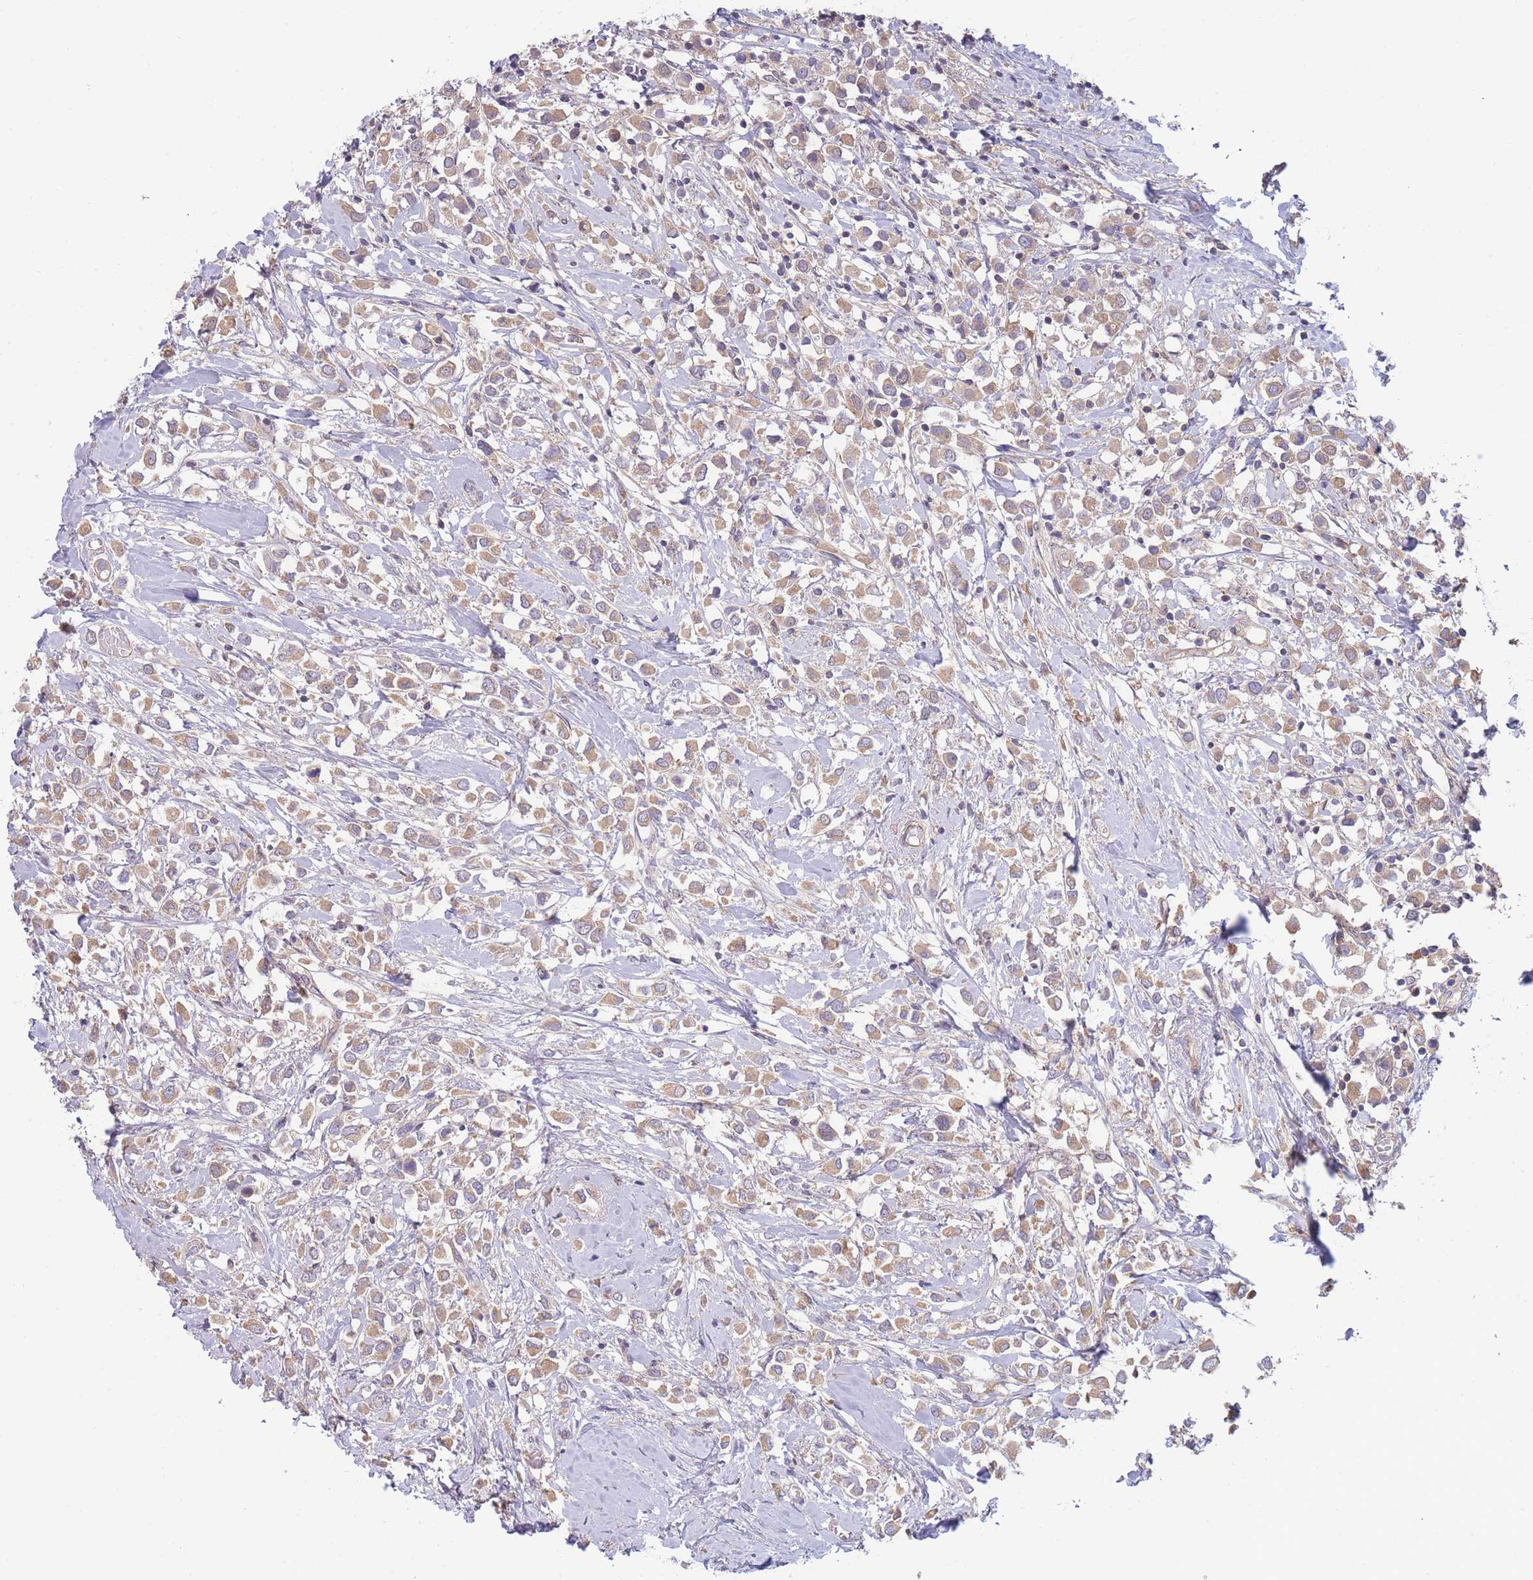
{"staining": {"intensity": "weak", "quantity": ">75%", "location": "cytoplasmic/membranous"}, "tissue": "breast cancer", "cell_type": "Tumor cells", "image_type": "cancer", "snomed": [{"axis": "morphology", "description": "Duct carcinoma"}, {"axis": "topography", "description": "Breast"}], "caption": "Immunohistochemistry (IHC) image of neoplastic tissue: breast intraductal carcinoma stained using immunohistochemistry (IHC) displays low levels of weak protein expression localized specifically in the cytoplasmic/membranous of tumor cells, appearing as a cytoplasmic/membranous brown color.", "gene": "NDUFAF5", "patient": {"sex": "female", "age": 61}}